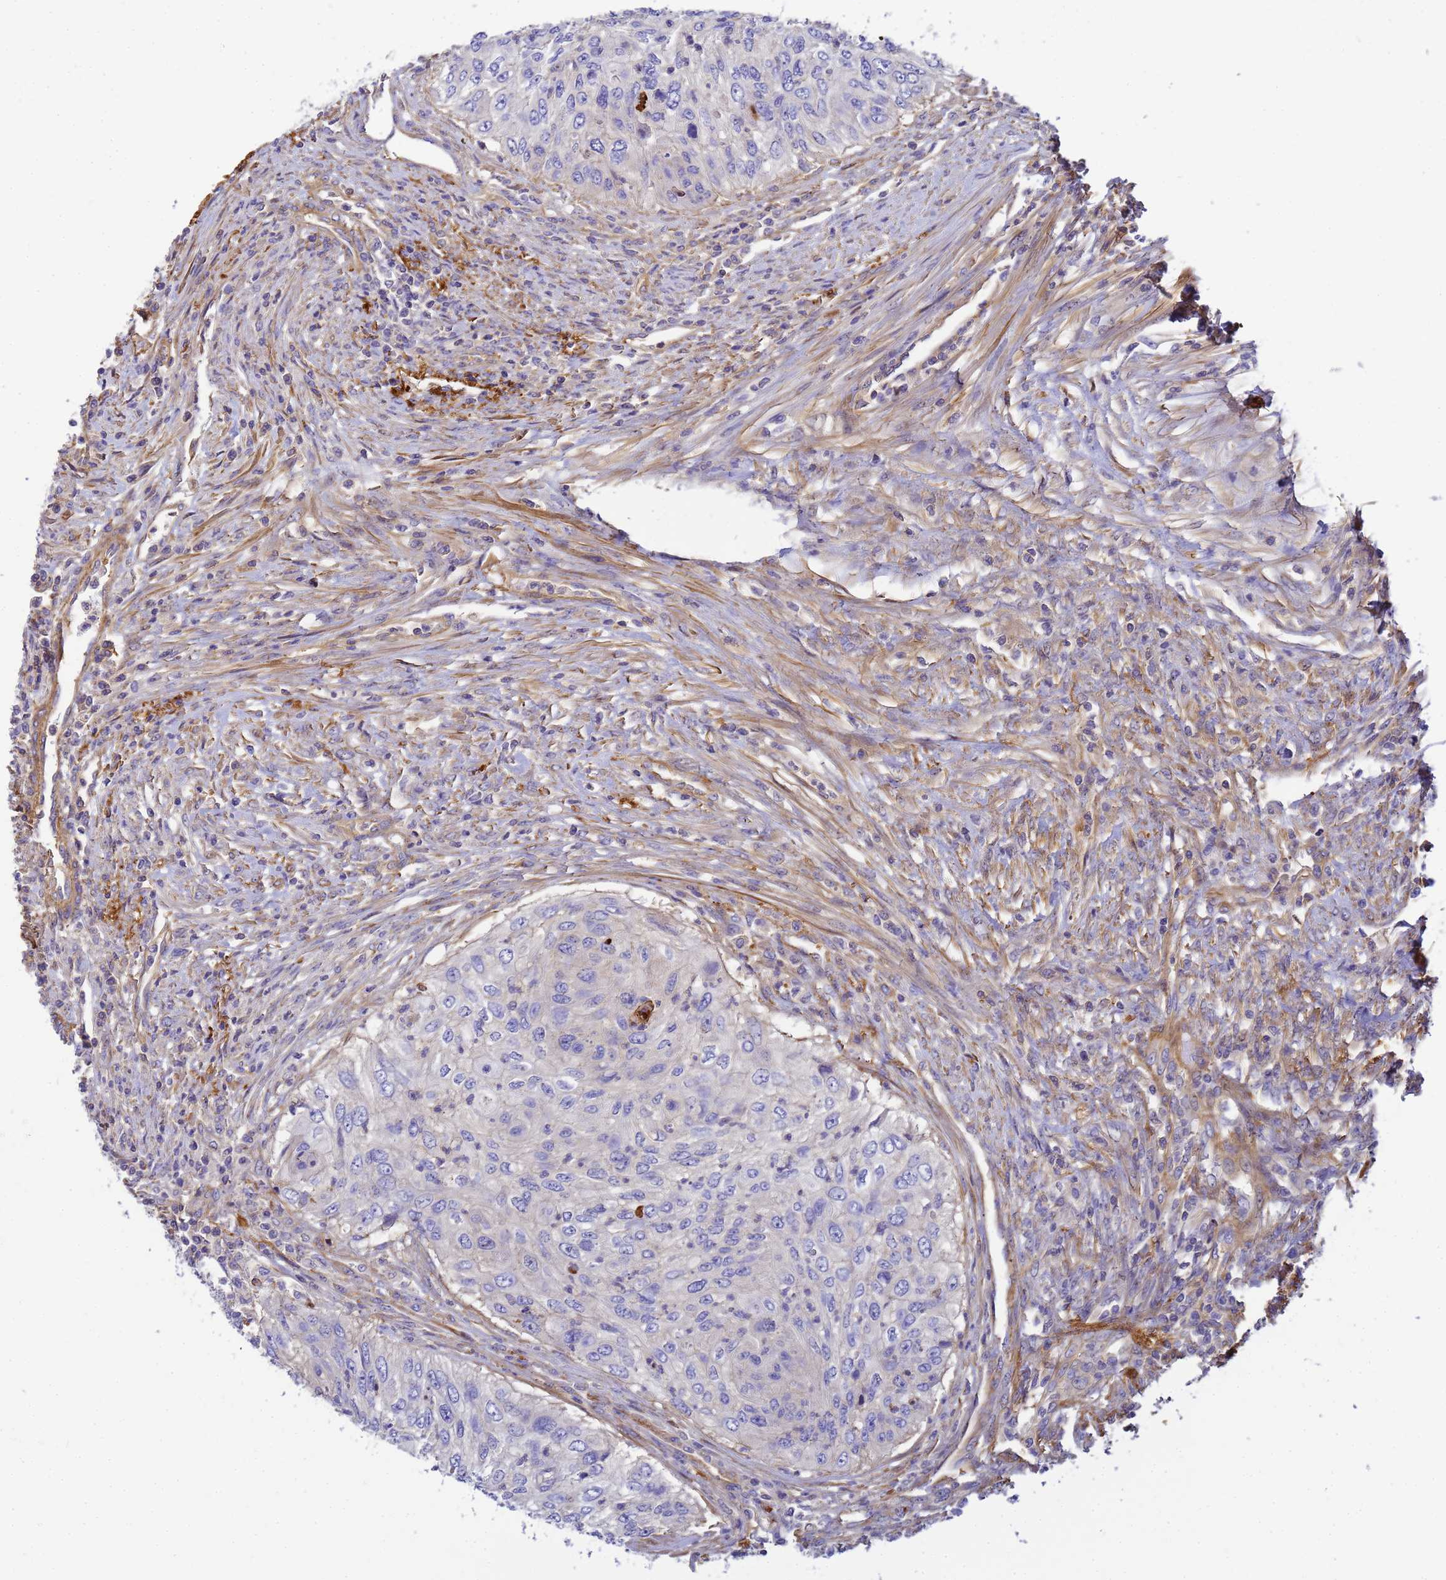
{"staining": {"intensity": "negative", "quantity": "none", "location": "none"}, "tissue": "urothelial cancer", "cell_type": "Tumor cells", "image_type": "cancer", "snomed": [{"axis": "morphology", "description": "Urothelial carcinoma, High grade"}, {"axis": "topography", "description": "Urinary bladder"}], "caption": "There is no significant expression in tumor cells of urothelial cancer.", "gene": "MYL12A", "patient": {"sex": "female", "age": 60}}